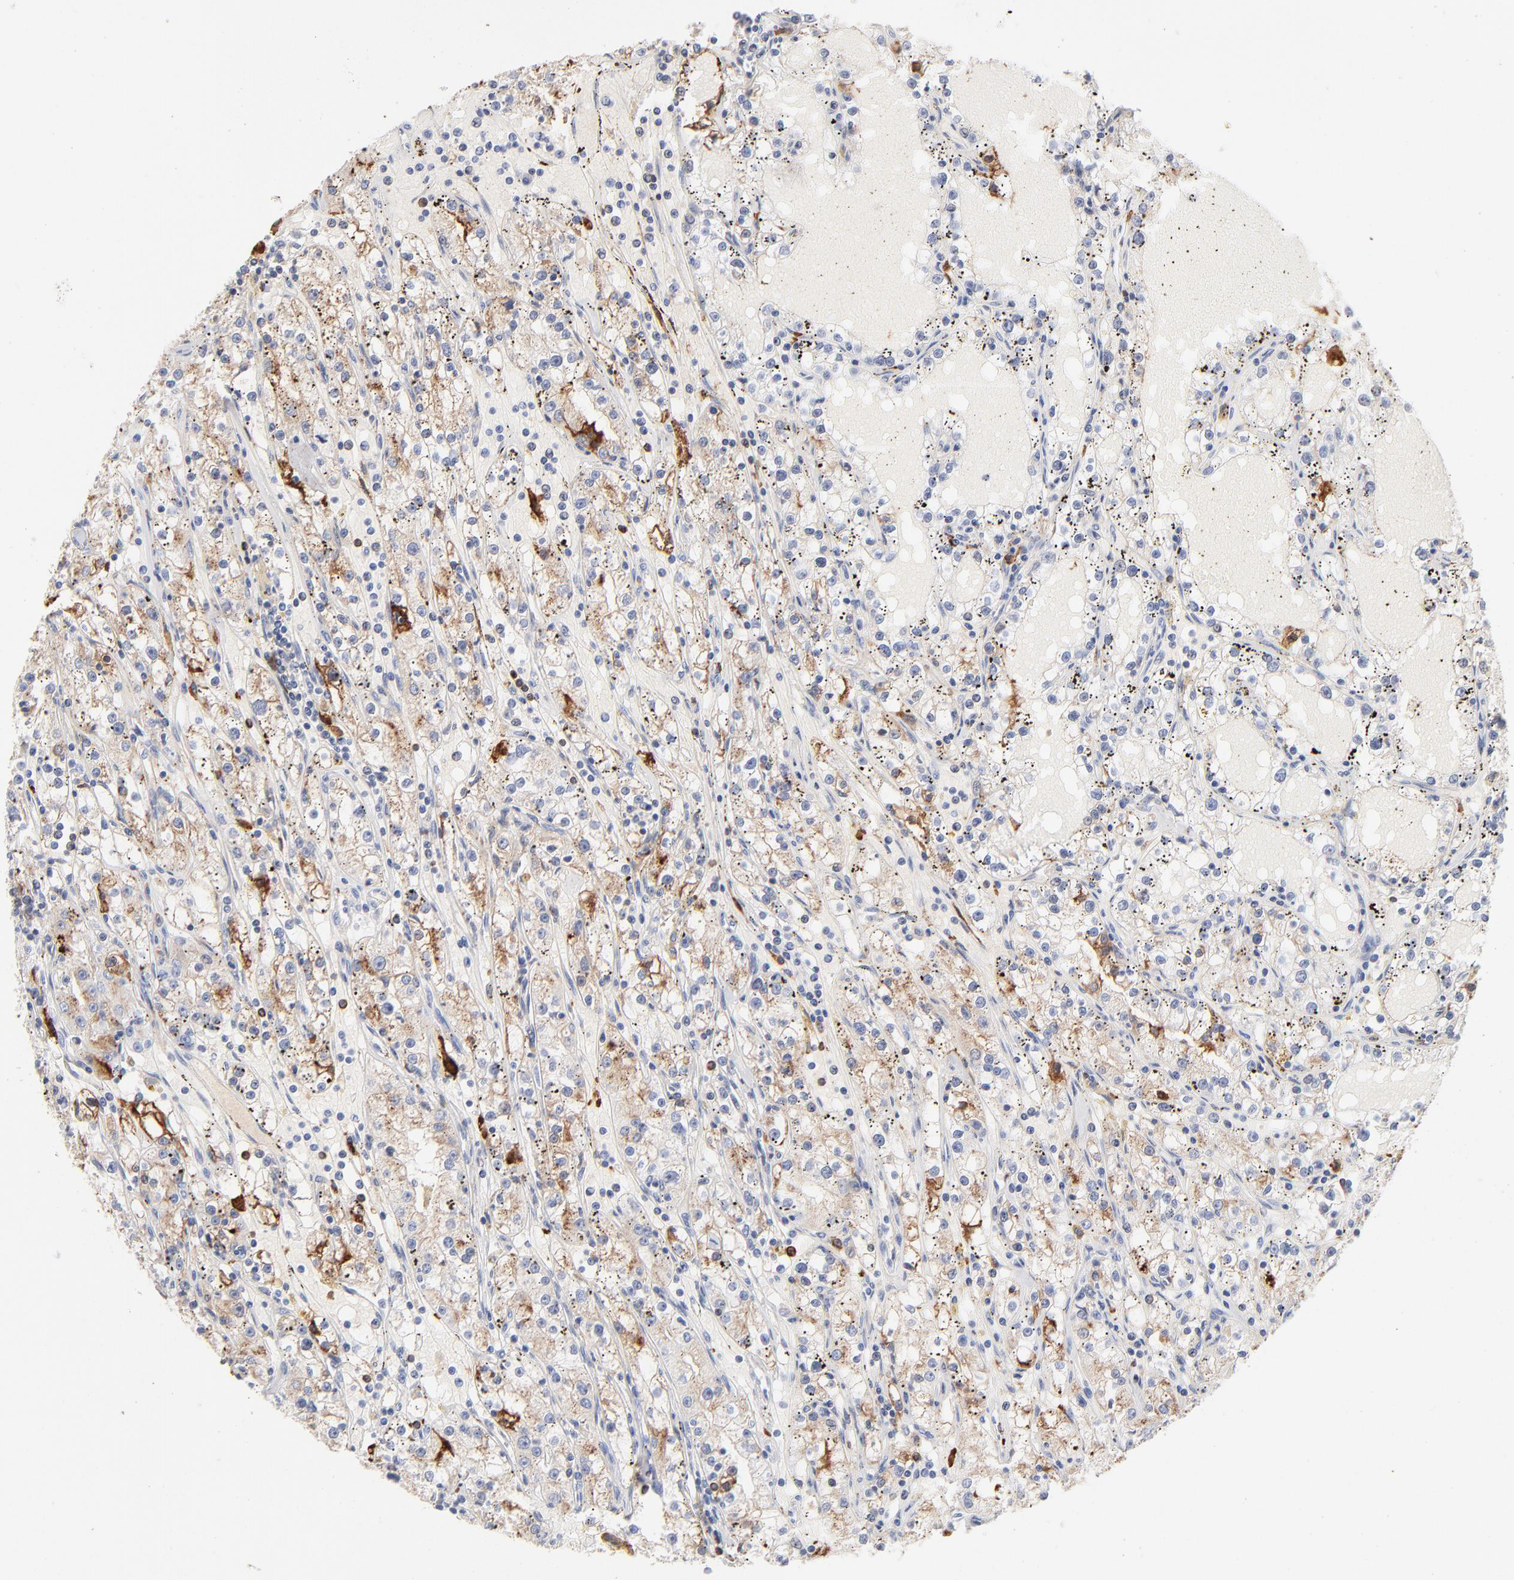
{"staining": {"intensity": "negative", "quantity": "none", "location": "none"}, "tissue": "renal cancer", "cell_type": "Tumor cells", "image_type": "cancer", "snomed": [{"axis": "morphology", "description": "Adenocarcinoma, NOS"}, {"axis": "topography", "description": "Kidney"}], "caption": "DAB (3,3'-diaminobenzidine) immunohistochemical staining of renal adenocarcinoma displays no significant staining in tumor cells.", "gene": "APOH", "patient": {"sex": "male", "age": 56}}